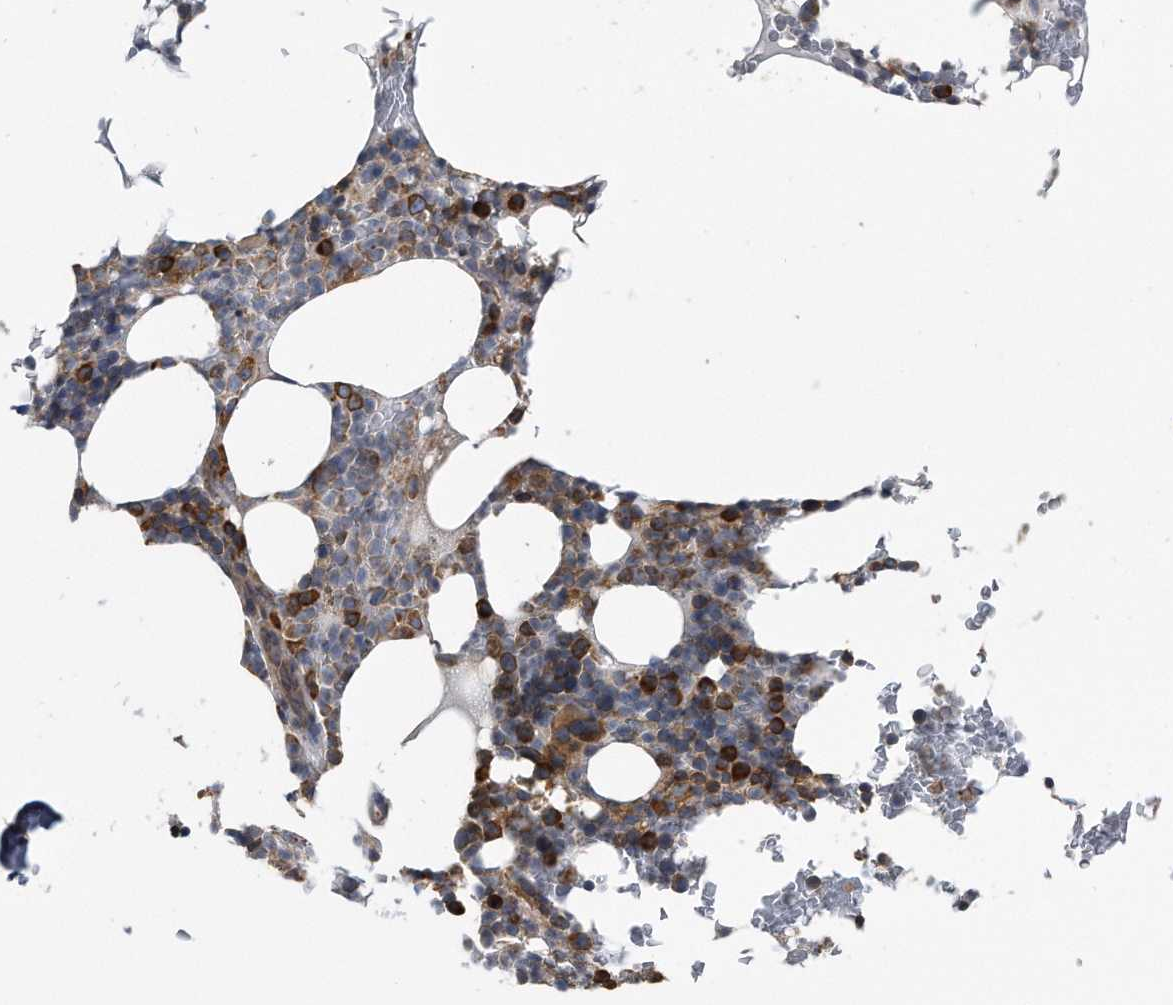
{"staining": {"intensity": "strong", "quantity": "<25%", "location": "cytoplasmic/membranous"}, "tissue": "bone marrow", "cell_type": "Hematopoietic cells", "image_type": "normal", "snomed": [{"axis": "morphology", "description": "Normal tissue, NOS"}, {"axis": "topography", "description": "Bone marrow"}], "caption": "DAB immunohistochemical staining of unremarkable bone marrow shows strong cytoplasmic/membranous protein expression in approximately <25% of hematopoietic cells. (Brightfield microscopy of DAB IHC at high magnification).", "gene": "CCDC47", "patient": {"sex": "male", "age": 58}}